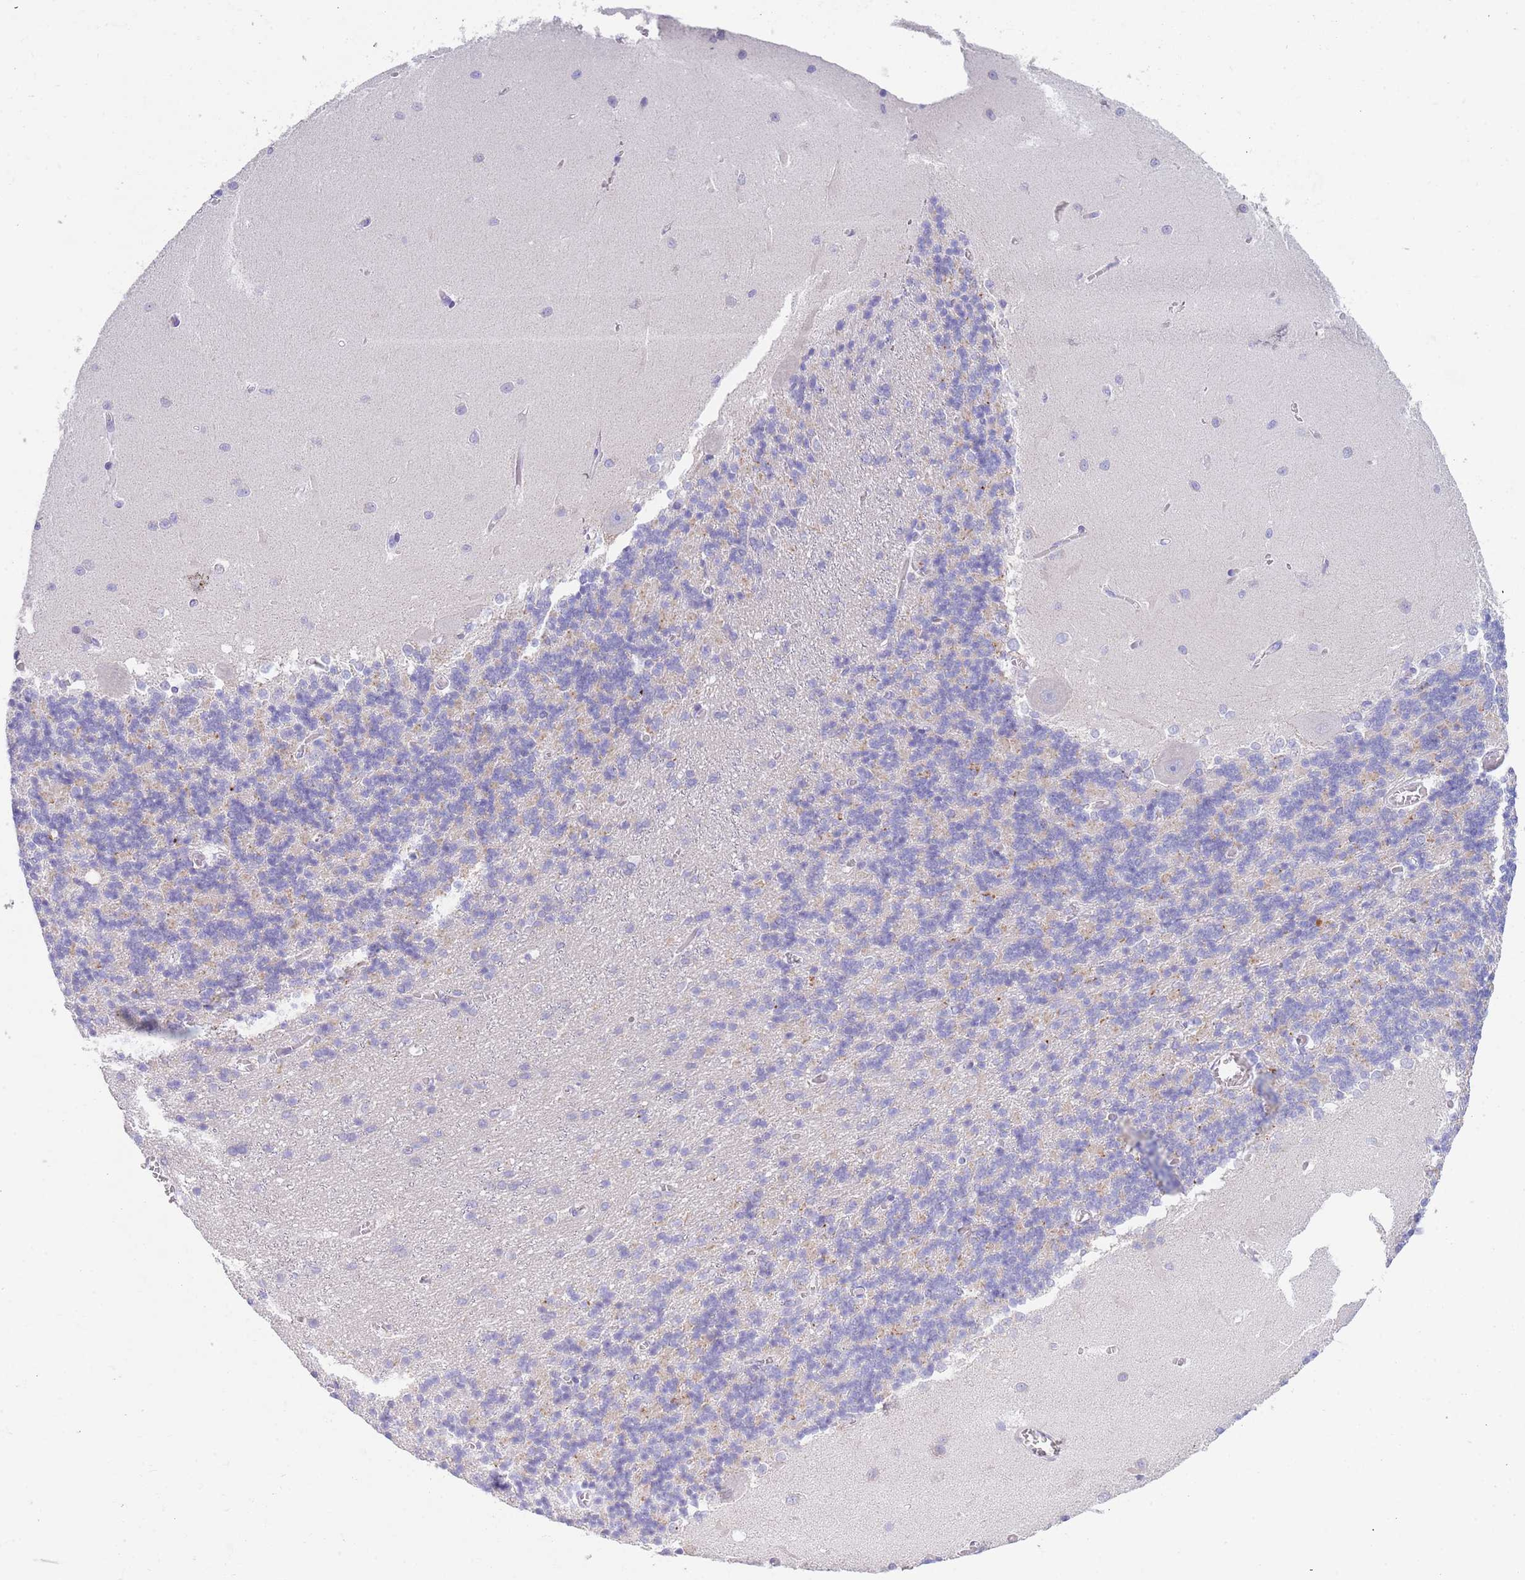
{"staining": {"intensity": "negative", "quantity": "none", "location": "none"}, "tissue": "cerebellum", "cell_type": "Cells in granular layer", "image_type": "normal", "snomed": [{"axis": "morphology", "description": "Normal tissue, NOS"}, {"axis": "topography", "description": "Cerebellum"}], "caption": "Immunohistochemistry of unremarkable cerebellum reveals no expression in cells in granular layer. The staining was performed using DAB (3,3'-diaminobenzidine) to visualize the protein expression in brown, while the nuclei were stained in blue with hematoxylin (Magnification: 20x).", "gene": "CCDC149", "patient": {"sex": "male", "age": 37}}